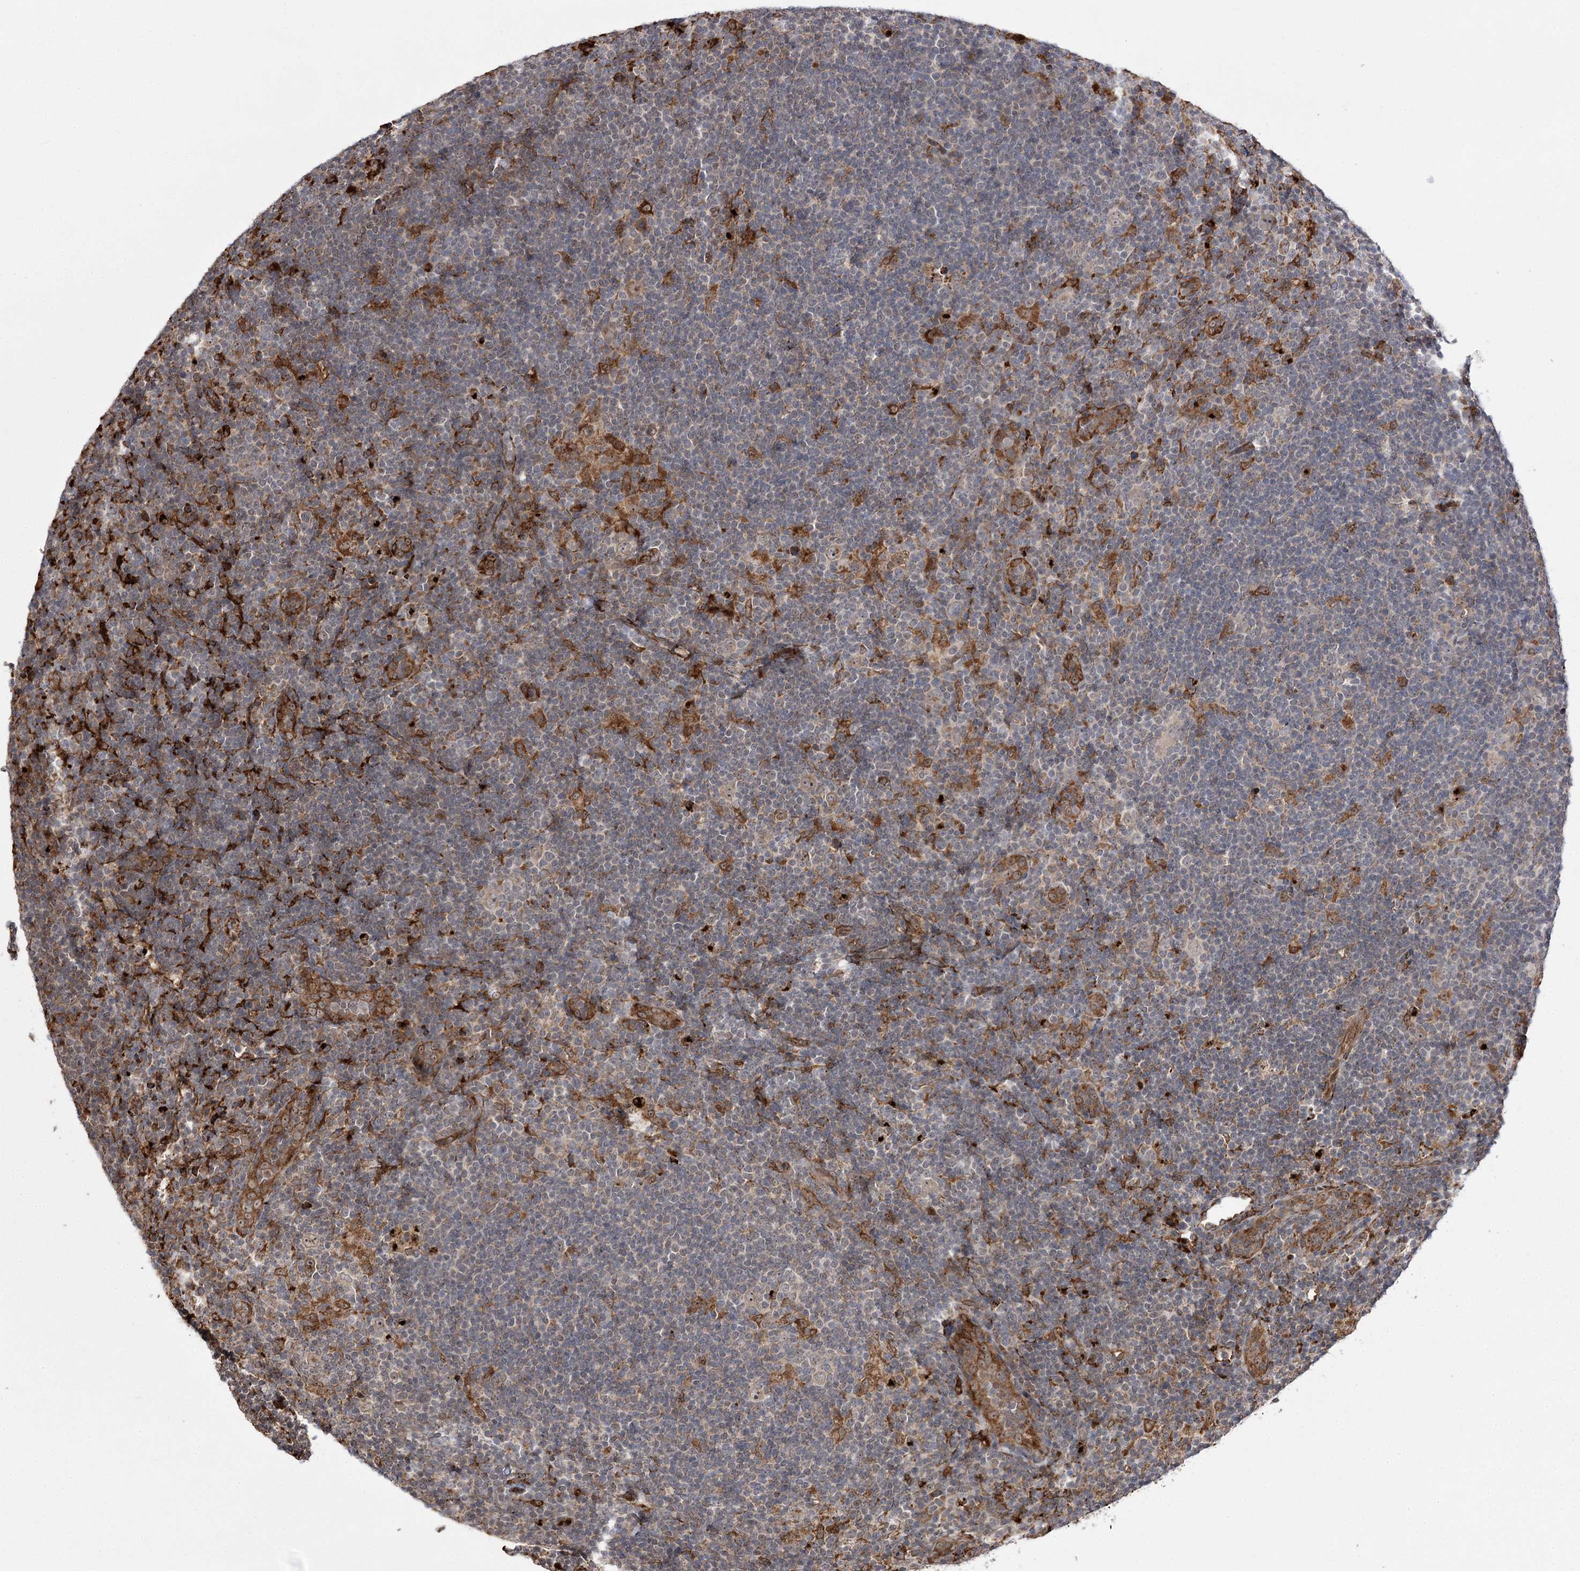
{"staining": {"intensity": "weak", "quantity": "25%-75%", "location": "cytoplasmic/membranous,nuclear"}, "tissue": "lymphoma", "cell_type": "Tumor cells", "image_type": "cancer", "snomed": [{"axis": "morphology", "description": "Hodgkin's disease, NOS"}, {"axis": "topography", "description": "Lymph node"}], "caption": "This image demonstrates immunohistochemistry staining of Hodgkin's disease, with low weak cytoplasmic/membranous and nuclear staining in approximately 25%-75% of tumor cells.", "gene": "FANCL", "patient": {"sex": "female", "age": 57}}